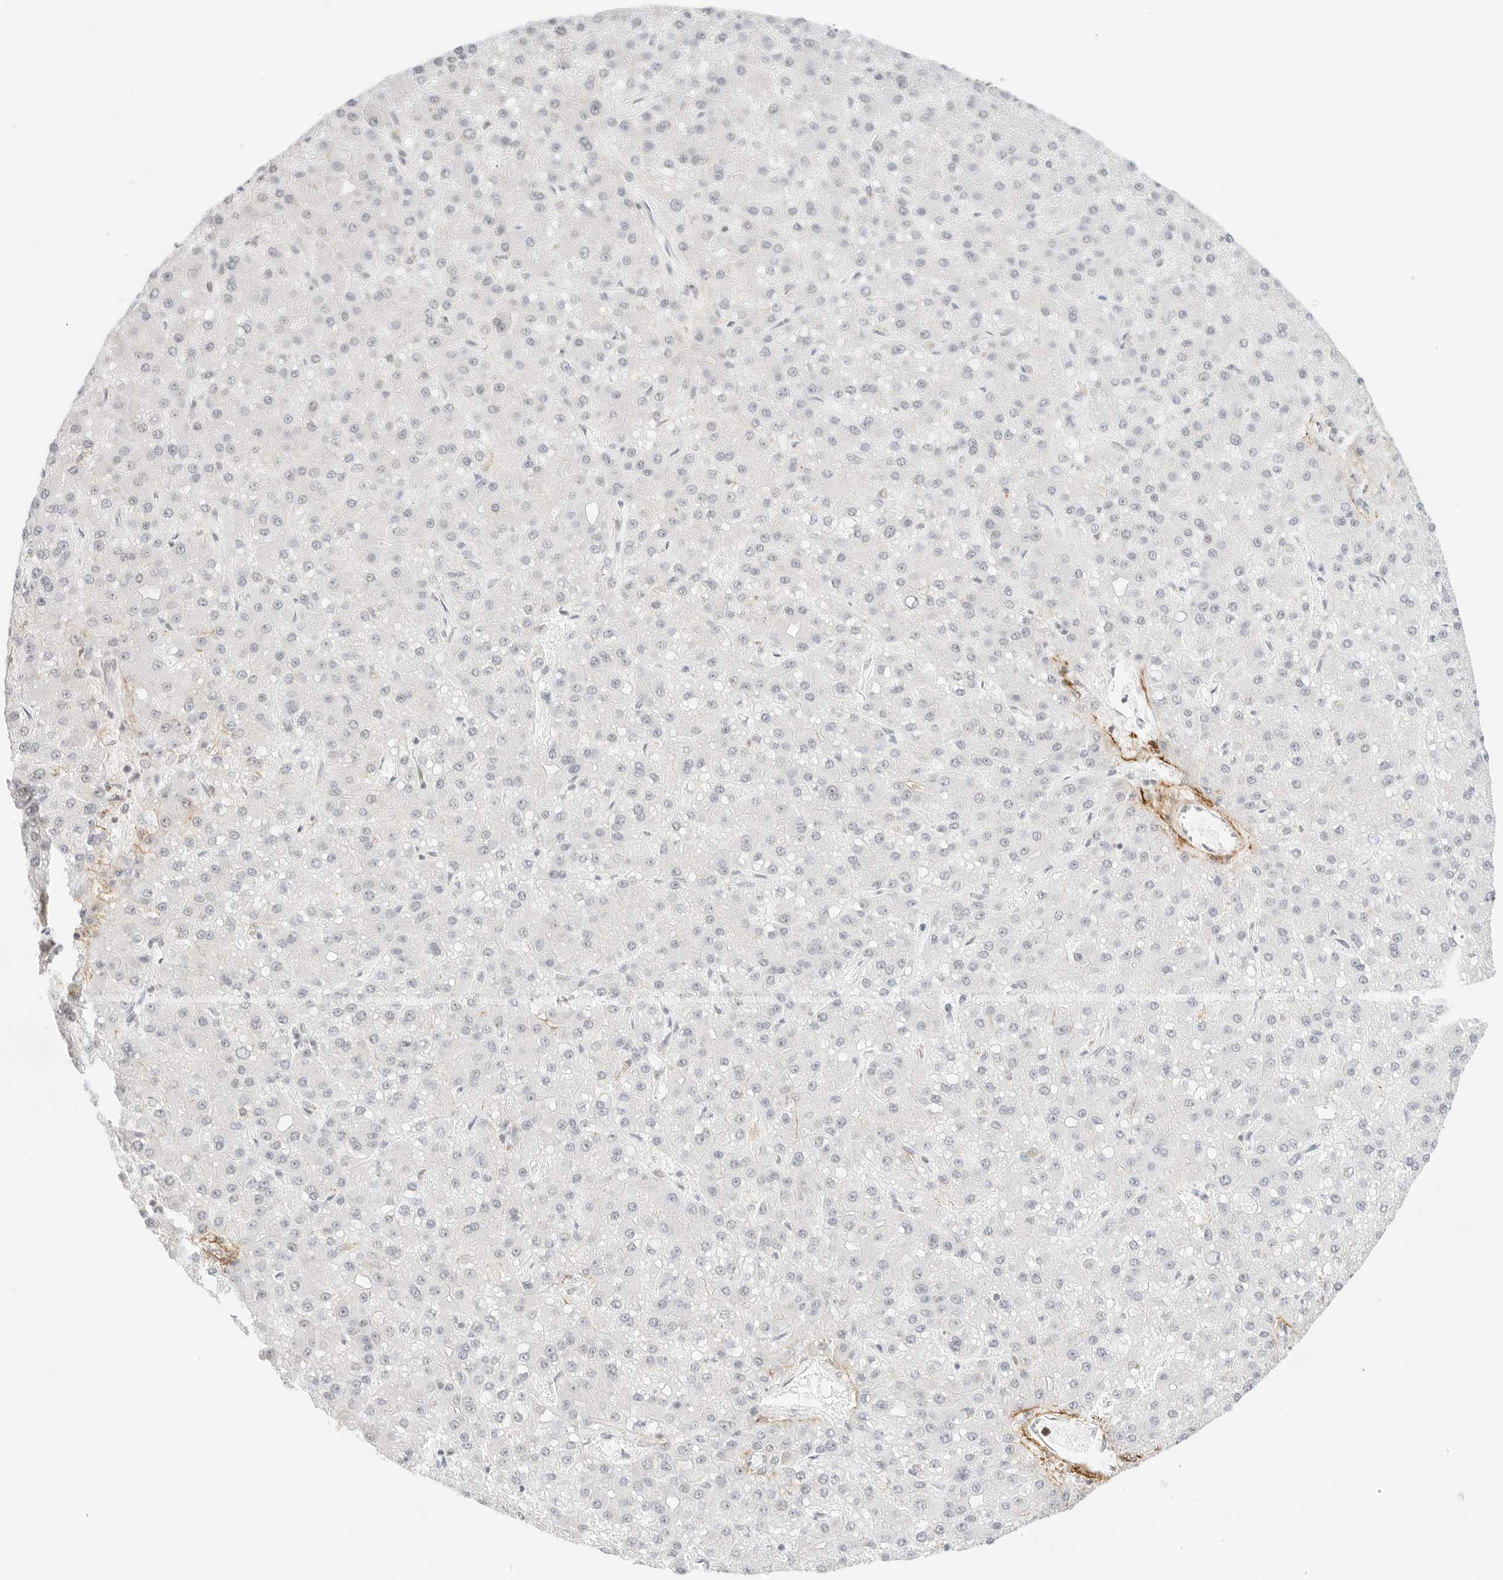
{"staining": {"intensity": "negative", "quantity": "none", "location": "none"}, "tissue": "liver cancer", "cell_type": "Tumor cells", "image_type": "cancer", "snomed": [{"axis": "morphology", "description": "Carcinoma, Hepatocellular, NOS"}, {"axis": "topography", "description": "Liver"}], "caption": "Tumor cells are negative for protein expression in human liver cancer (hepatocellular carcinoma).", "gene": "FBLN5", "patient": {"sex": "male", "age": 67}}